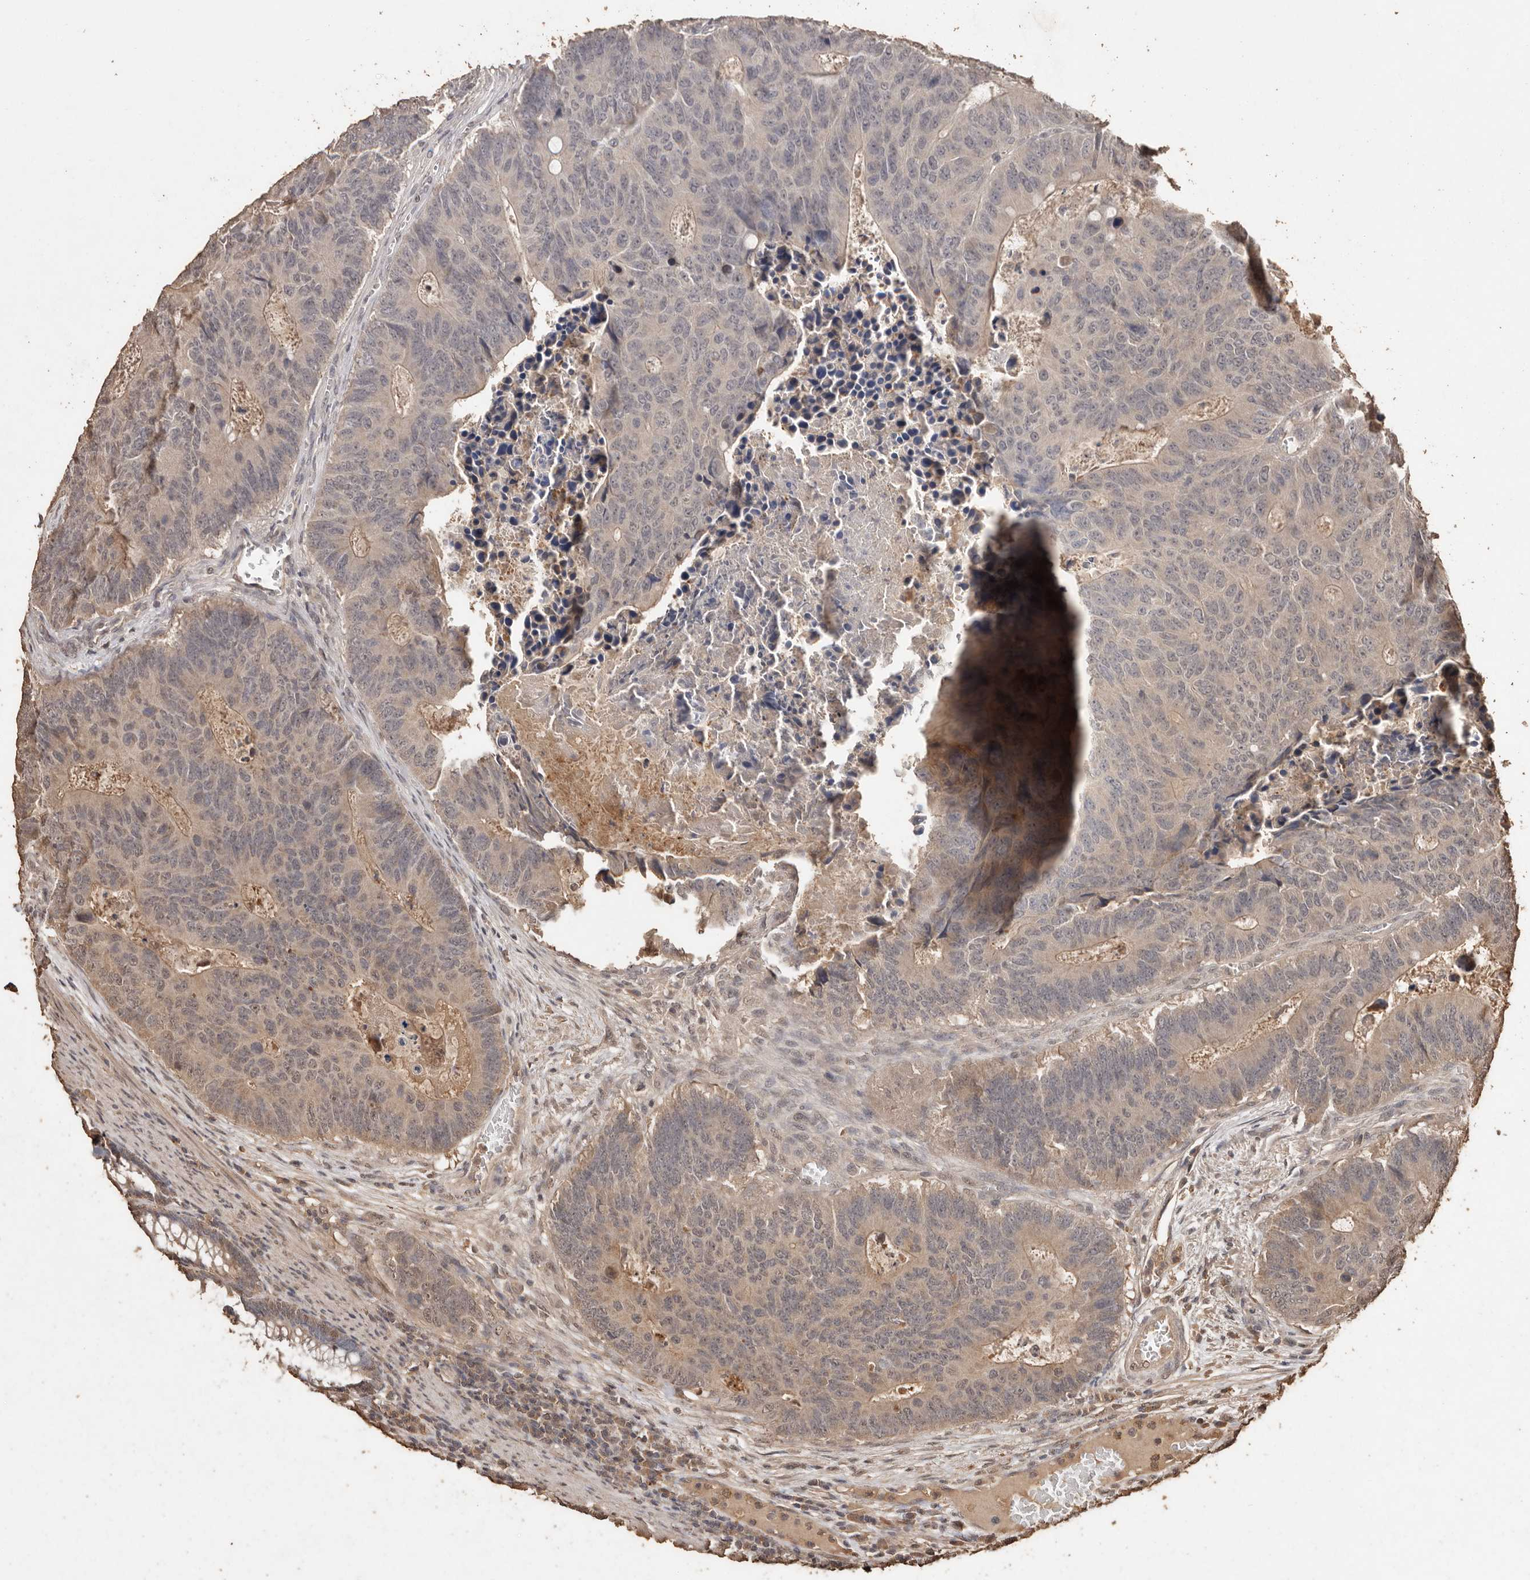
{"staining": {"intensity": "weak", "quantity": "25%-75%", "location": "cytoplasmic/membranous"}, "tissue": "colorectal cancer", "cell_type": "Tumor cells", "image_type": "cancer", "snomed": [{"axis": "morphology", "description": "Adenocarcinoma, NOS"}, {"axis": "topography", "description": "Colon"}], "caption": "Colorectal cancer (adenocarcinoma) stained with a brown dye reveals weak cytoplasmic/membranous positive expression in approximately 25%-75% of tumor cells.", "gene": "PKDCC", "patient": {"sex": "male", "age": 87}}